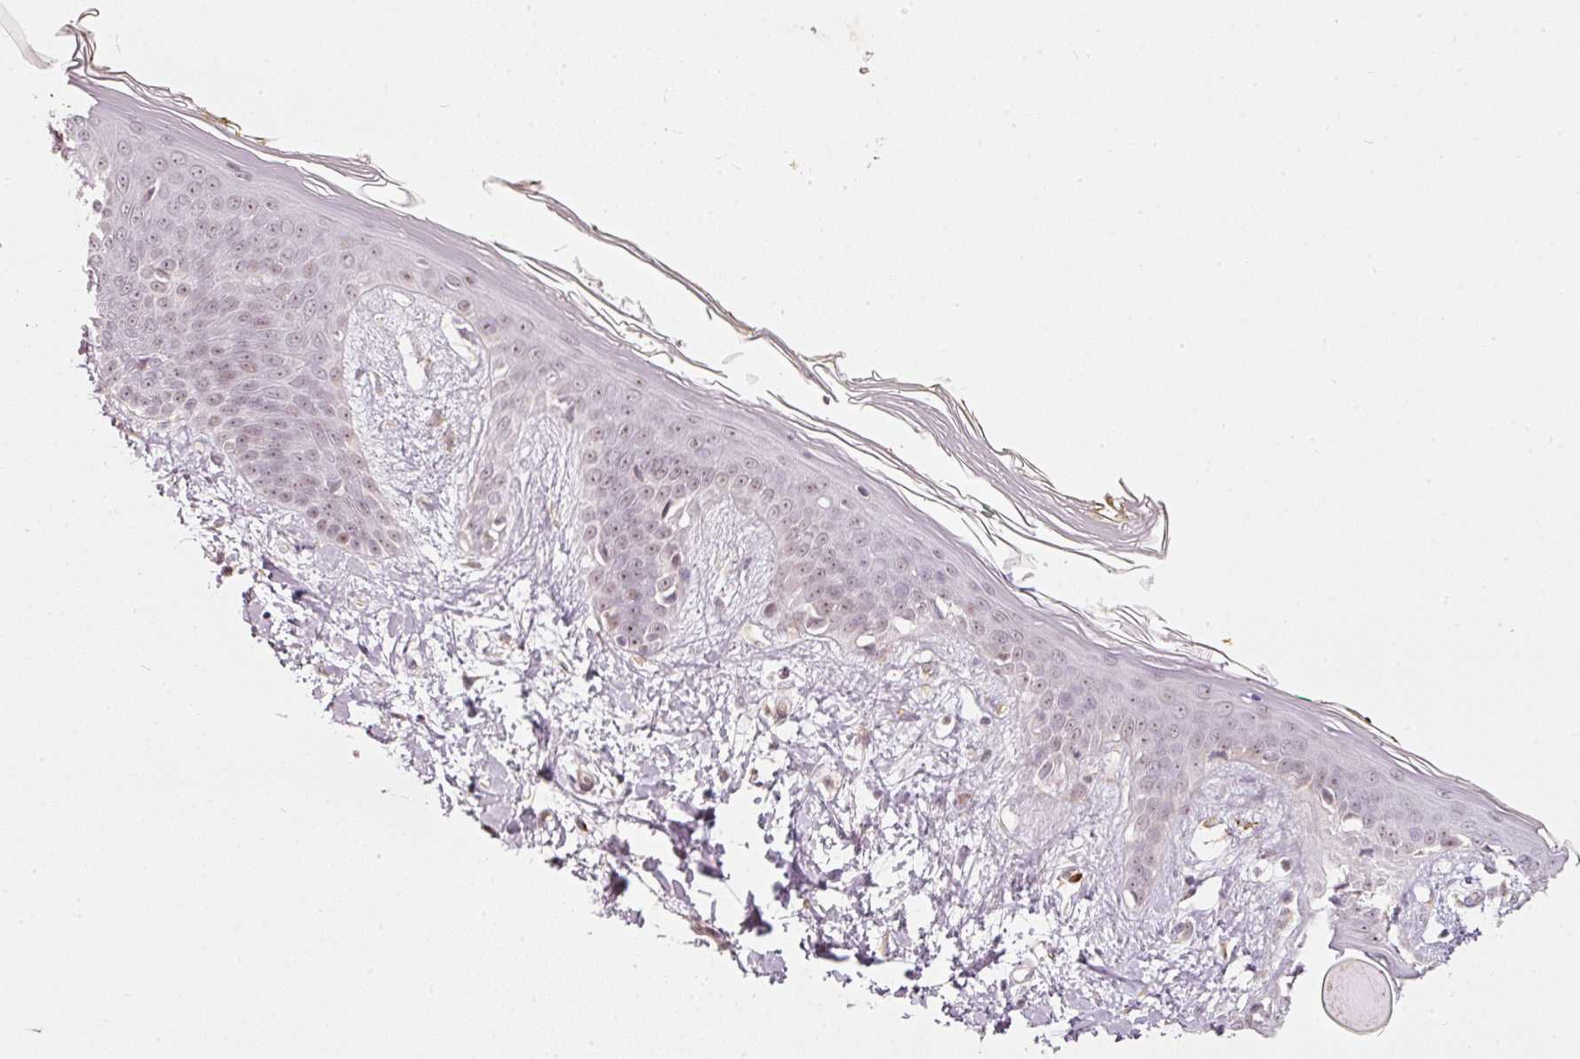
{"staining": {"intensity": "moderate", "quantity": "25%-75%", "location": "nuclear"}, "tissue": "skin", "cell_type": "Fibroblasts", "image_type": "normal", "snomed": [{"axis": "morphology", "description": "Normal tissue, NOS"}, {"axis": "topography", "description": "Skin"}], "caption": "Immunohistochemistry of normal human skin shows medium levels of moderate nuclear staining in approximately 25%-75% of fibroblasts.", "gene": "MXRA8", "patient": {"sex": "female", "age": 34}}